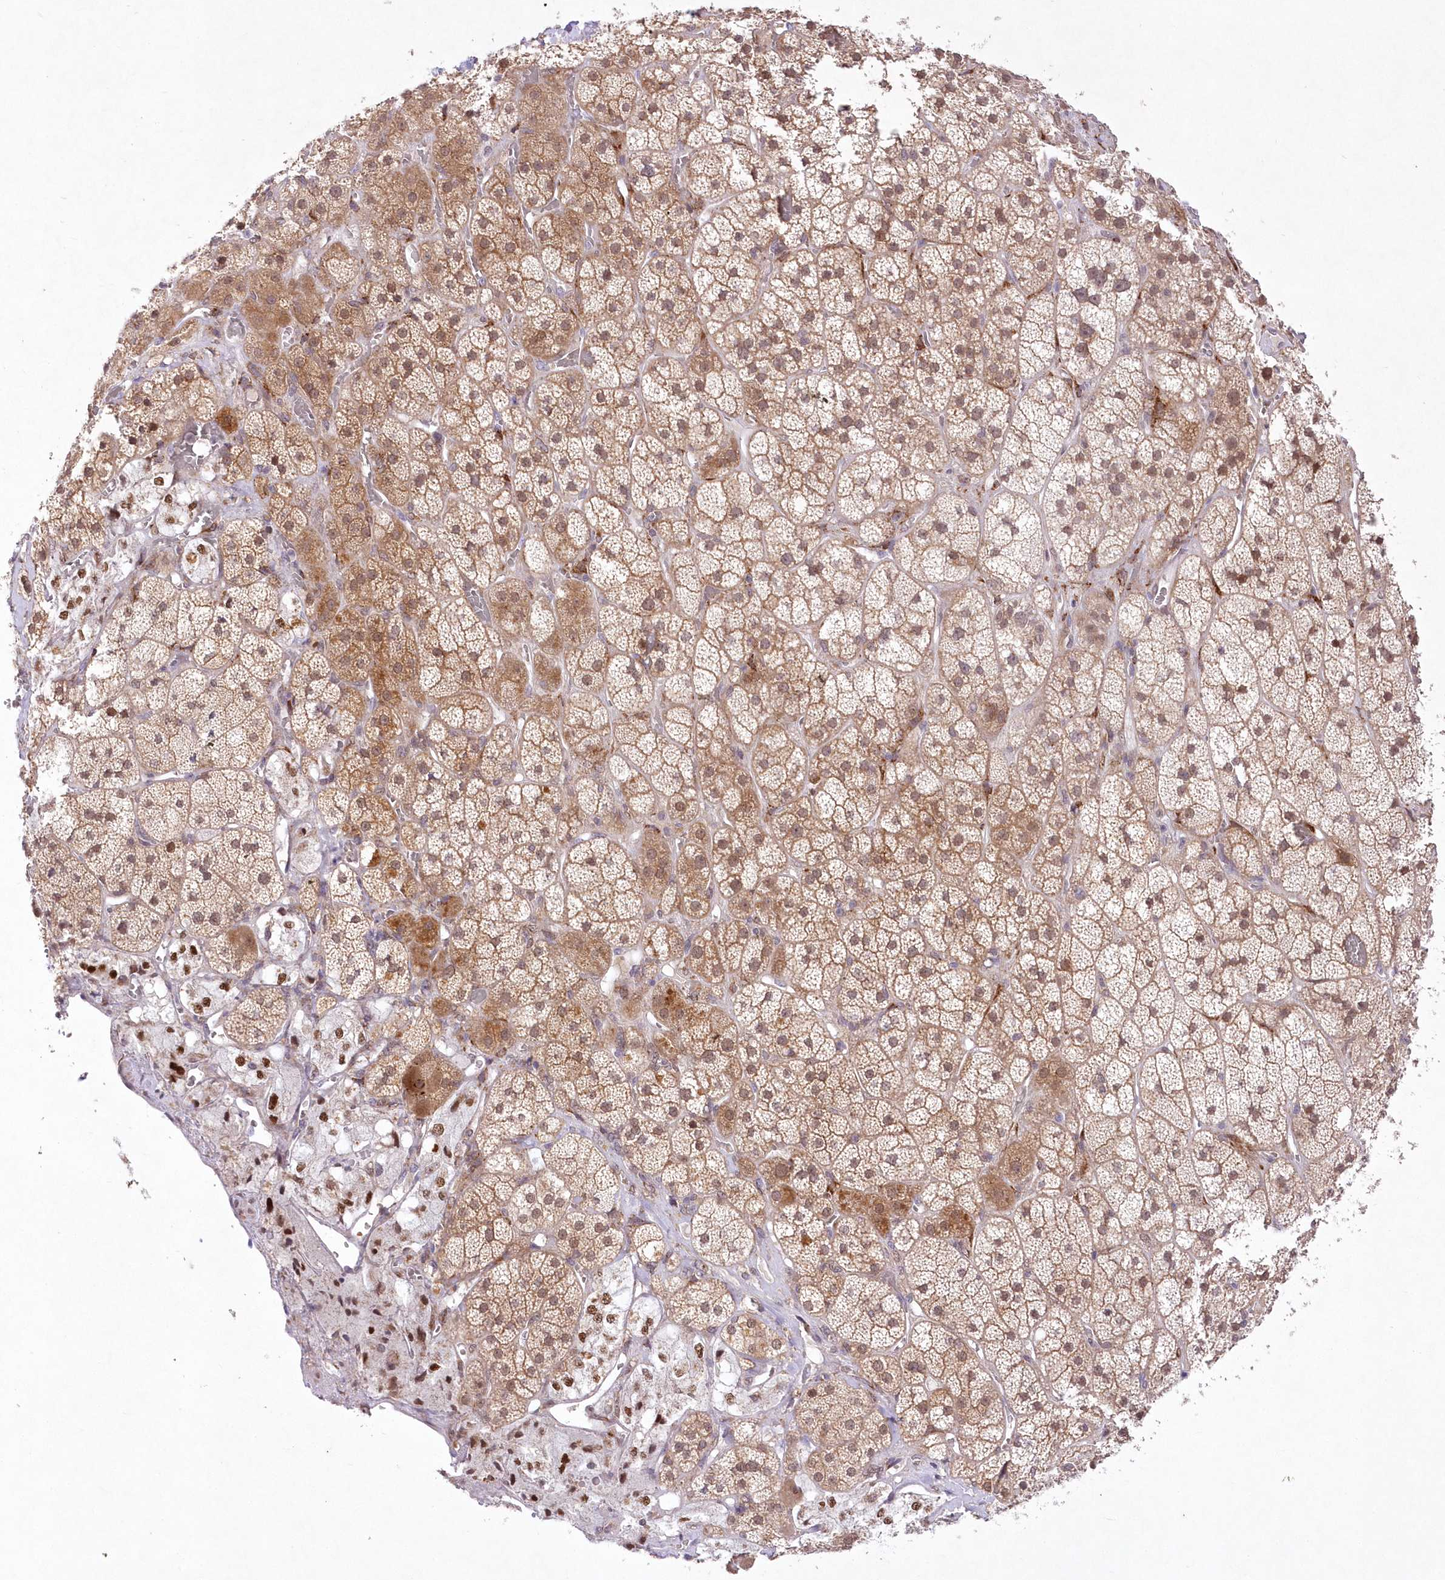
{"staining": {"intensity": "moderate", "quantity": ">75%", "location": "cytoplasmic/membranous,nuclear"}, "tissue": "adrenal gland", "cell_type": "Glandular cells", "image_type": "normal", "snomed": [{"axis": "morphology", "description": "Normal tissue, NOS"}, {"axis": "topography", "description": "Adrenal gland"}], "caption": "Adrenal gland stained for a protein exhibits moderate cytoplasmic/membranous,nuclear positivity in glandular cells. The staining was performed using DAB (3,3'-diaminobenzidine) to visualize the protein expression in brown, while the nuclei were stained in blue with hematoxylin (Magnification: 20x).", "gene": "LDB1", "patient": {"sex": "male", "age": 57}}